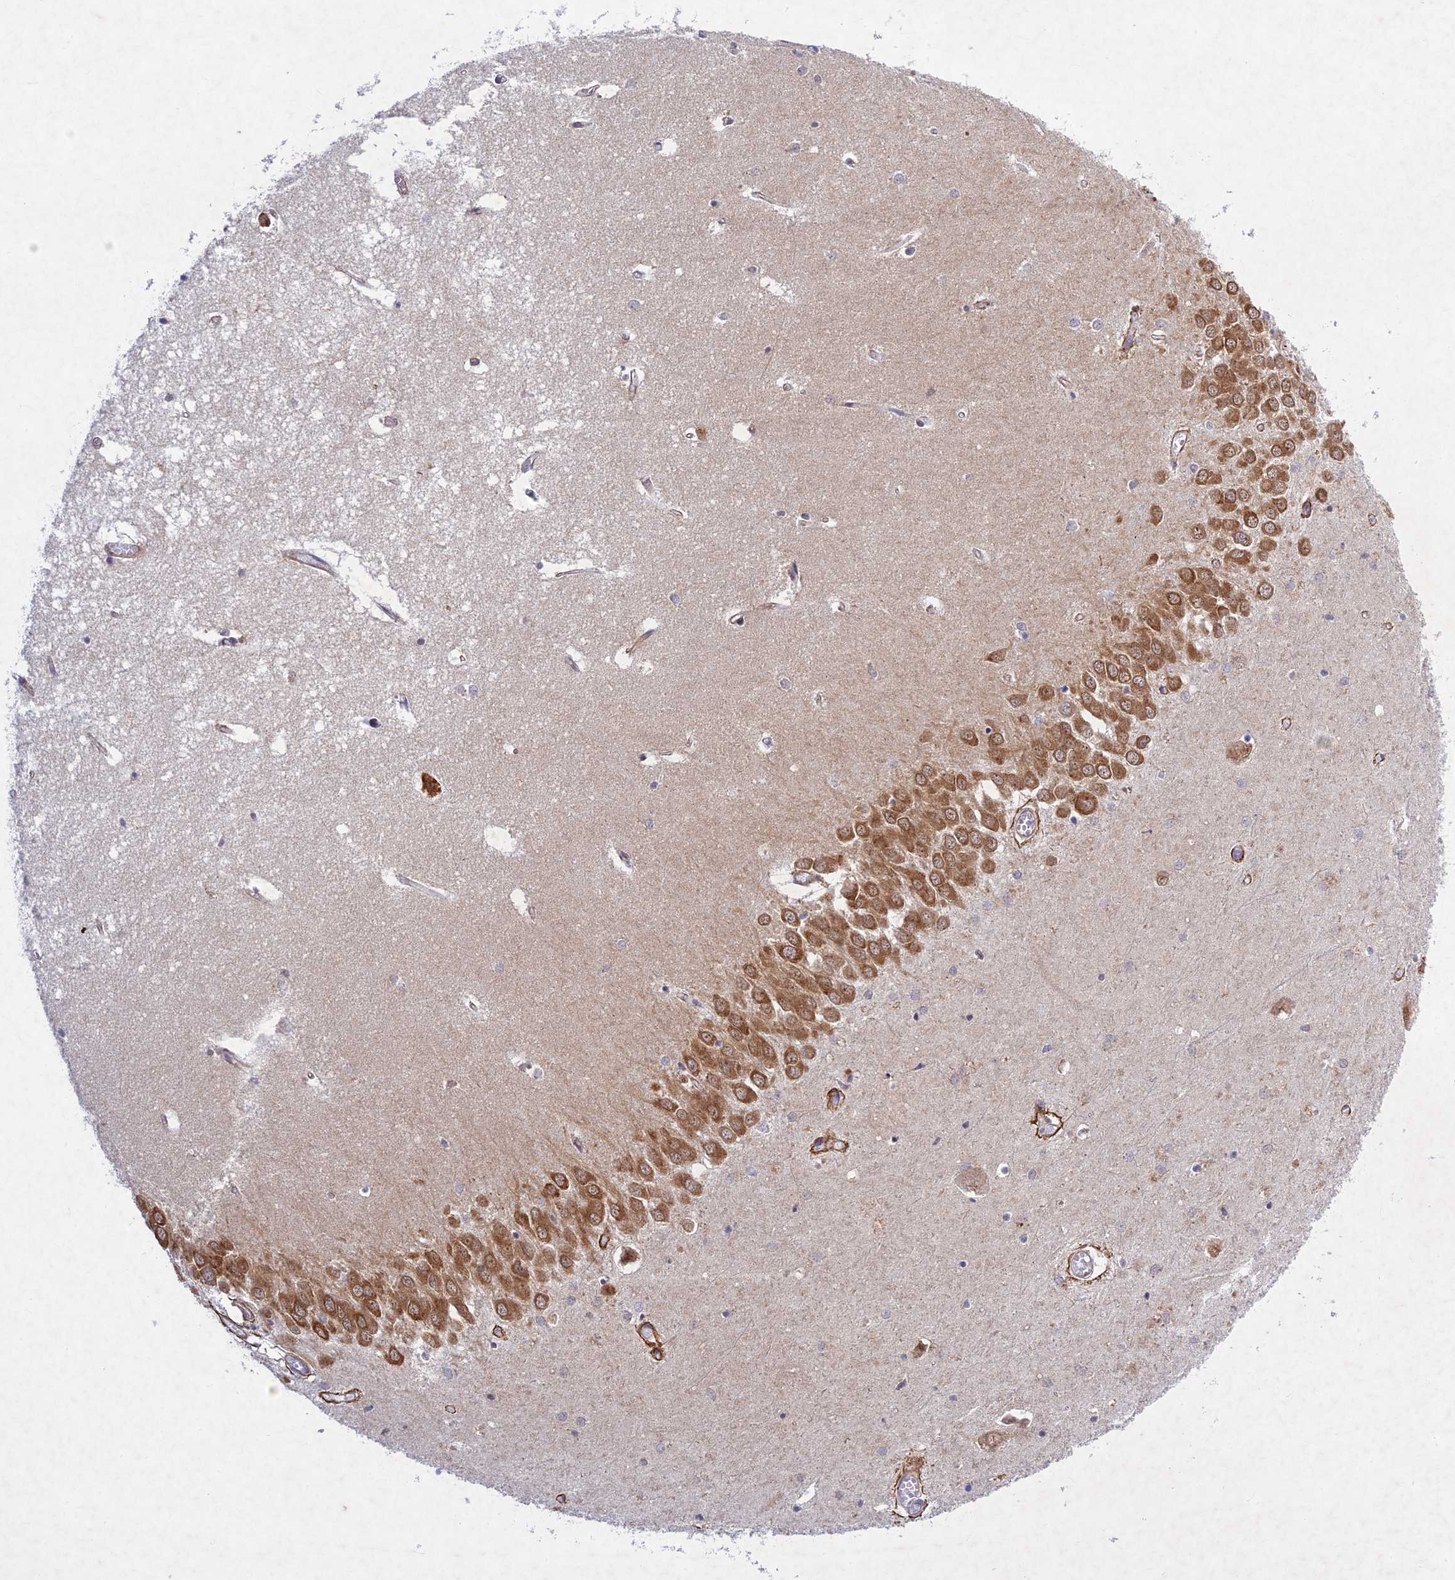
{"staining": {"intensity": "negative", "quantity": "none", "location": "none"}, "tissue": "hippocampus", "cell_type": "Glial cells", "image_type": "normal", "snomed": [{"axis": "morphology", "description": "Normal tissue, NOS"}, {"axis": "topography", "description": "Hippocampus"}], "caption": "Immunohistochemical staining of normal human hippocampus displays no significant positivity in glial cells.", "gene": "PTHLH", "patient": {"sex": "male", "age": 70}}